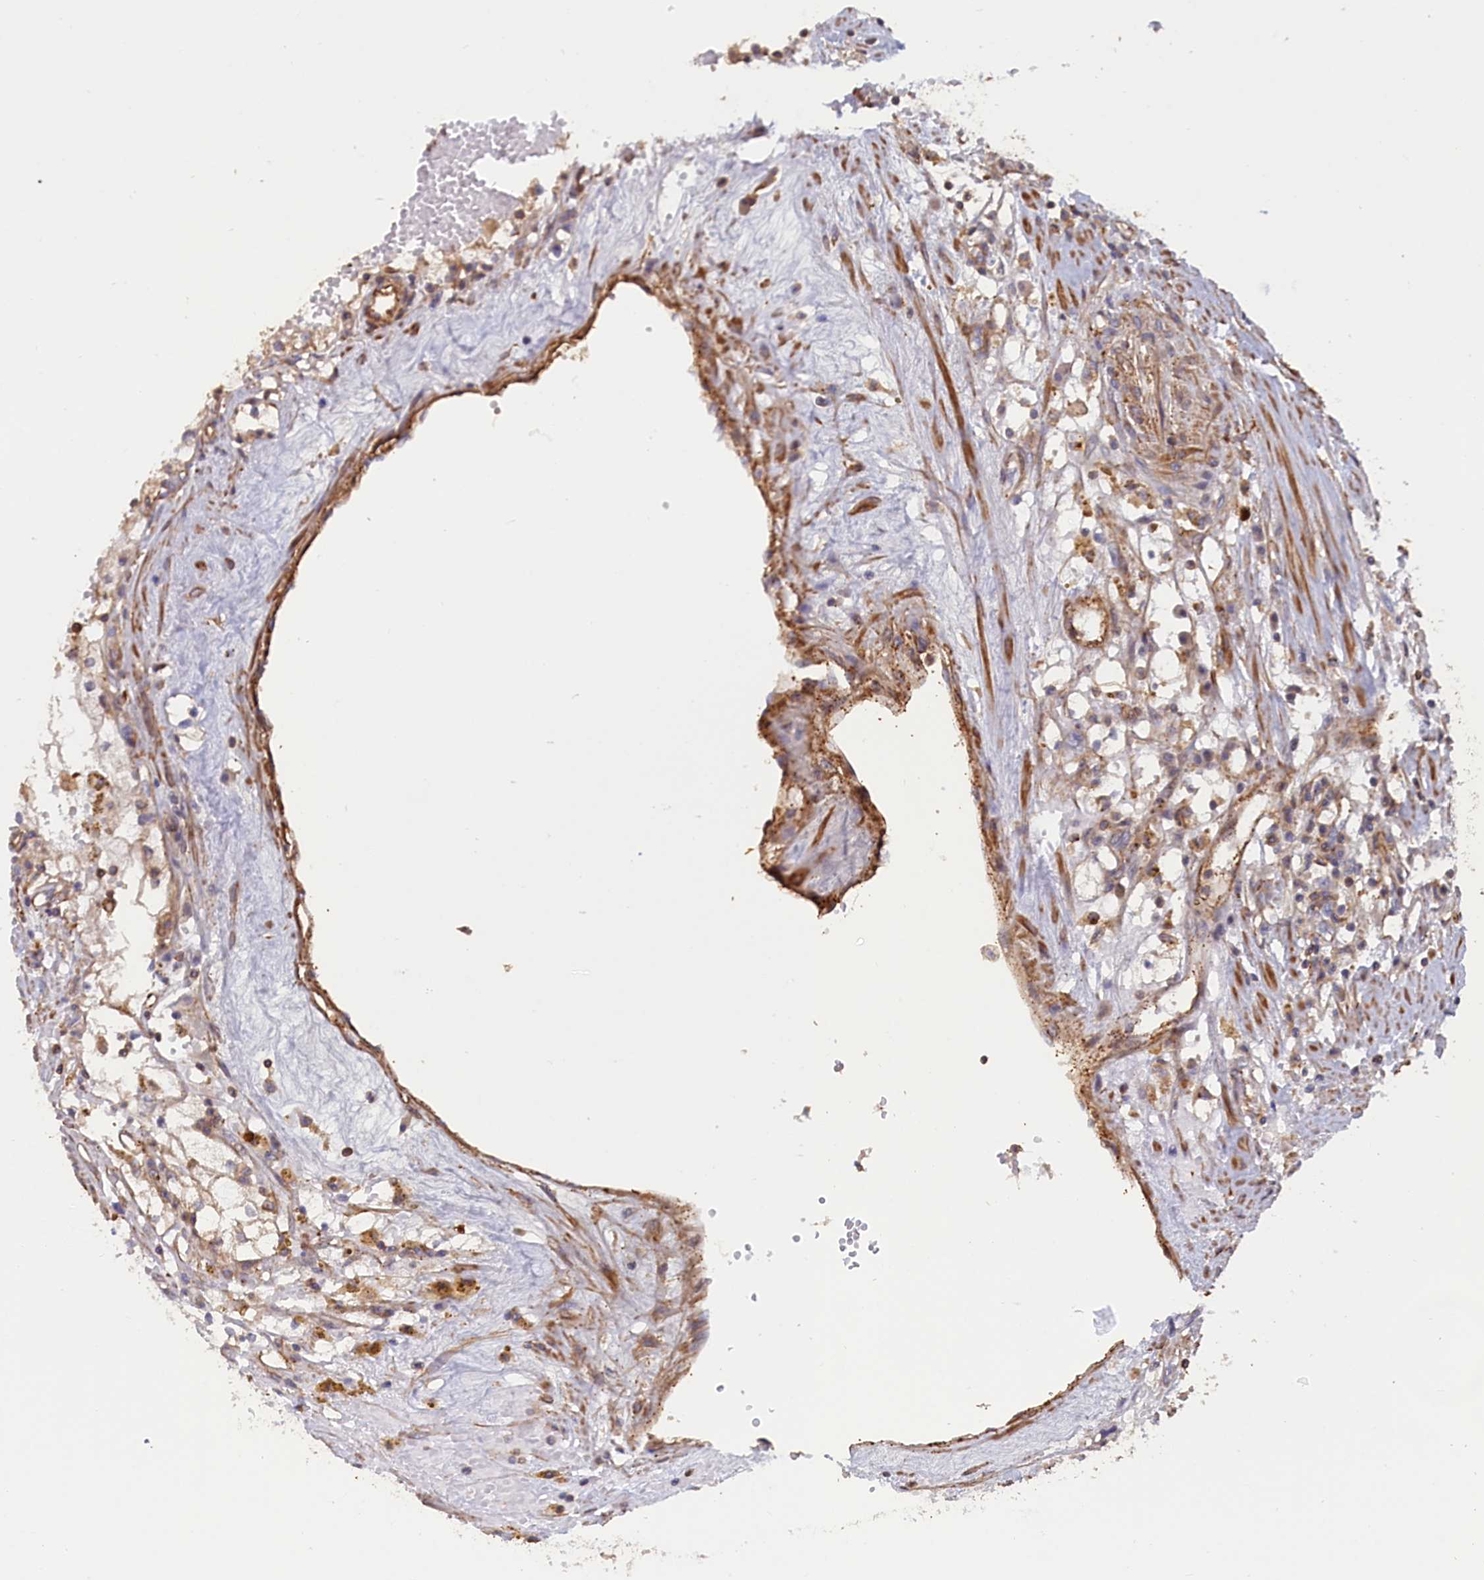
{"staining": {"intensity": "negative", "quantity": "none", "location": "none"}, "tissue": "renal cancer", "cell_type": "Tumor cells", "image_type": "cancer", "snomed": [{"axis": "morphology", "description": "Adenocarcinoma, NOS"}, {"axis": "topography", "description": "Kidney"}], "caption": "Micrograph shows no protein positivity in tumor cells of adenocarcinoma (renal) tissue. (DAB (3,3'-diaminobenzidine) immunohistochemistry with hematoxylin counter stain).", "gene": "ANKRD27", "patient": {"sex": "male", "age": 56}}